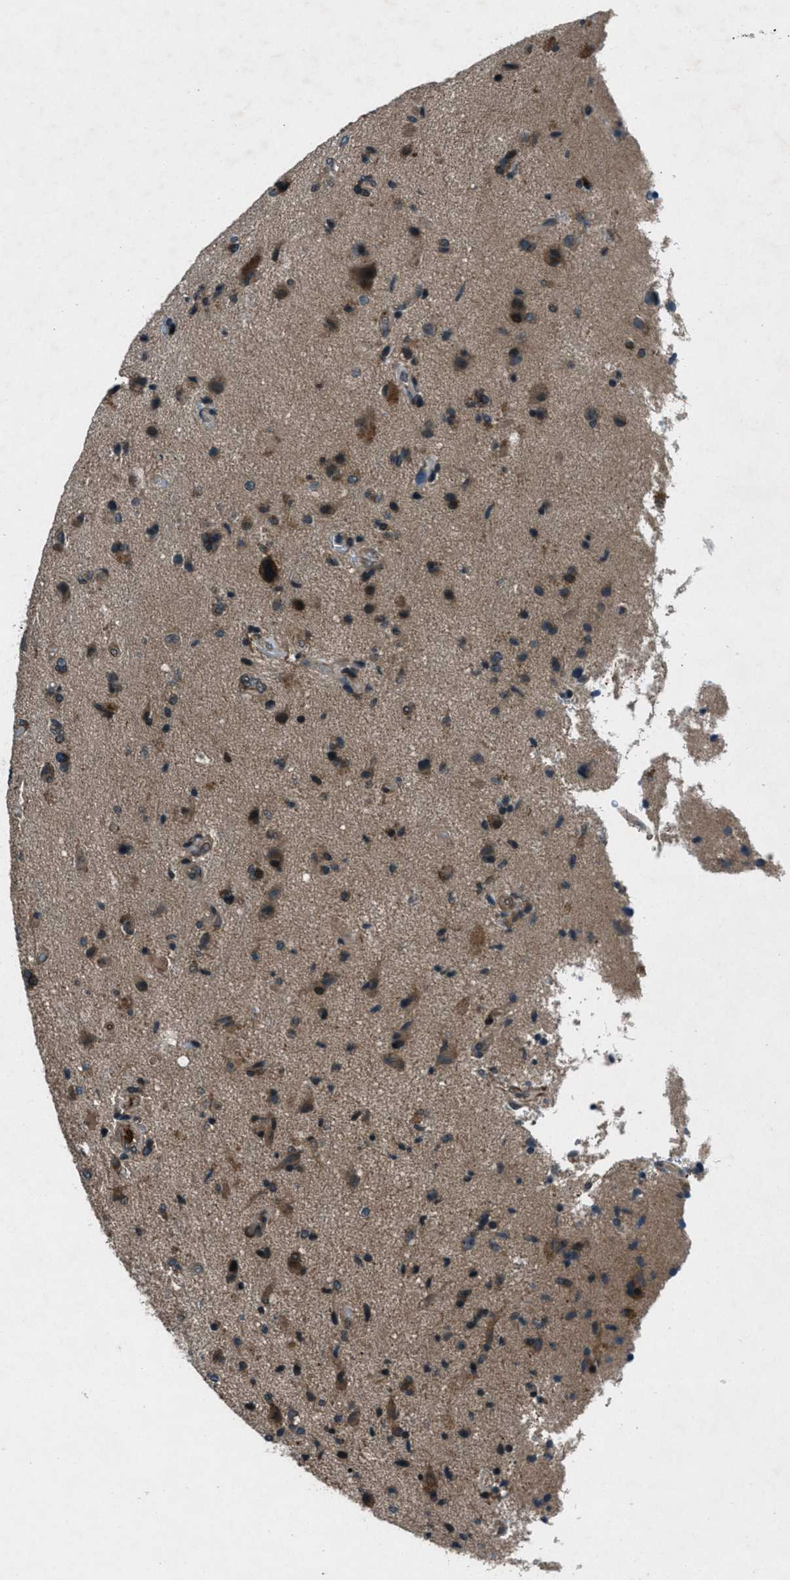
{"staining": {"intensity": "moderate", "quantity": ">75%", "location": "cytoplasmic/membranous,nuclear"}, "tissue": "glioma", "cell_type": "Tumor cells", "image_type": "cancer", "snomed": [{"axis": "morphology", "description": "Glioma, malignant, High grade"}, {"axis": "topography", "description": "Brain"}], "caption": "Glioma was stained to show a protein in brown. There is medium levels of moderate cytoplasmic/membranous and nuclear positivity in approximately >75% of tumor cells. The protein of interest is stained brown, and the nuclei are stained in blue (DAB (3,3'-diaminobenzidine) IHC with brightfield microscopy, high magnification).", "gene": "EPSTI1", "patient": {"sex": "male", "age": 72}}